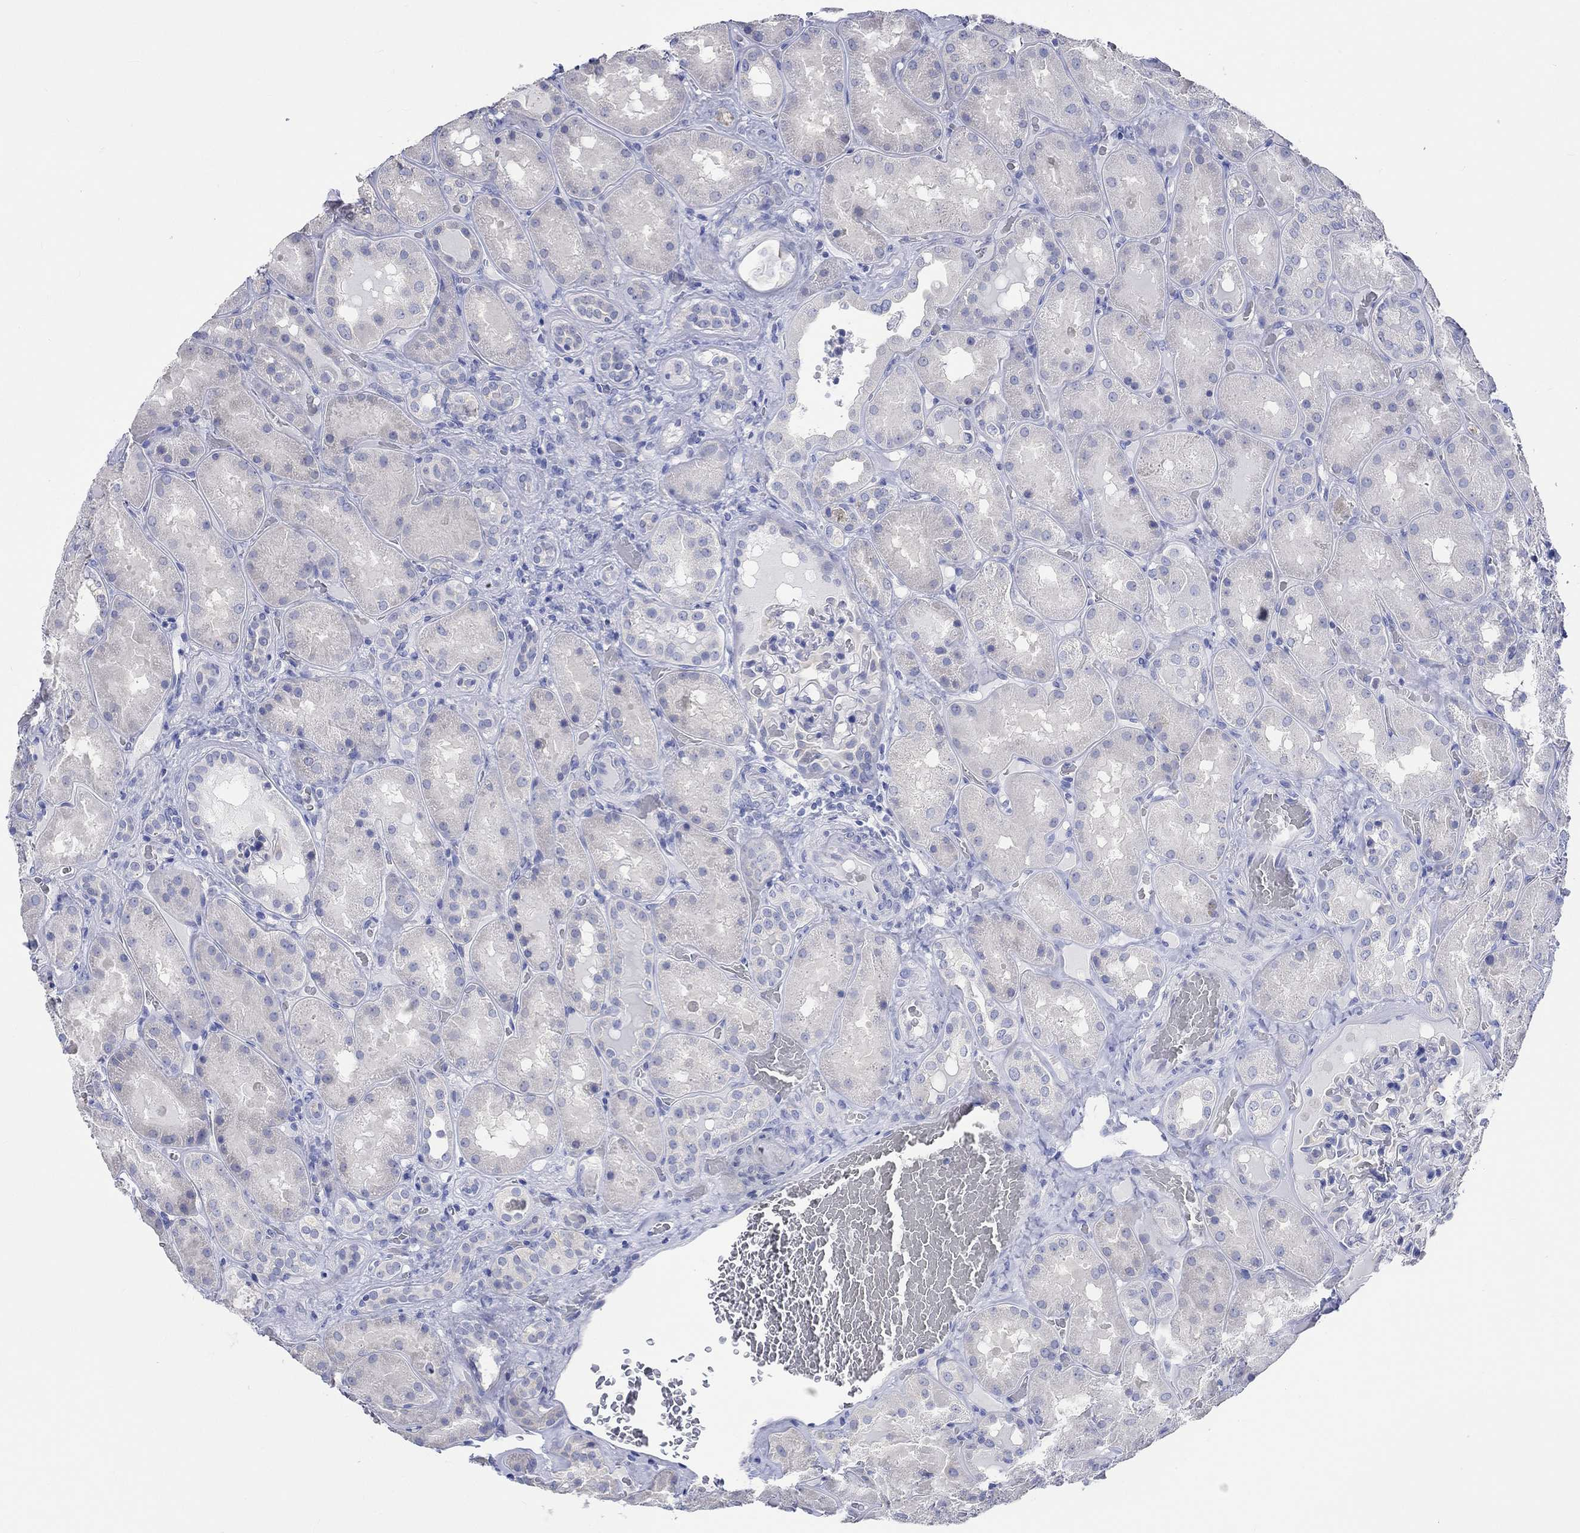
{"staining": {"intensity": "negative", "quantity": "none", "location": "none"}, "tissue": "kidney", "cell_type": "Cells in glomeruli", "image_type": "normal", "snomed": [{"axis": "morphology", "description": "Normal tissue, NOS"}, {"axis": "topography", "description": "Kidney"}], "caption": "A high-resolution image shows IHC staining of benign kidney, which exhibits no significant staining in cells in glomeruli.", "gene": "KCNA1", "patient": {"sex": "male", "age": 73}}